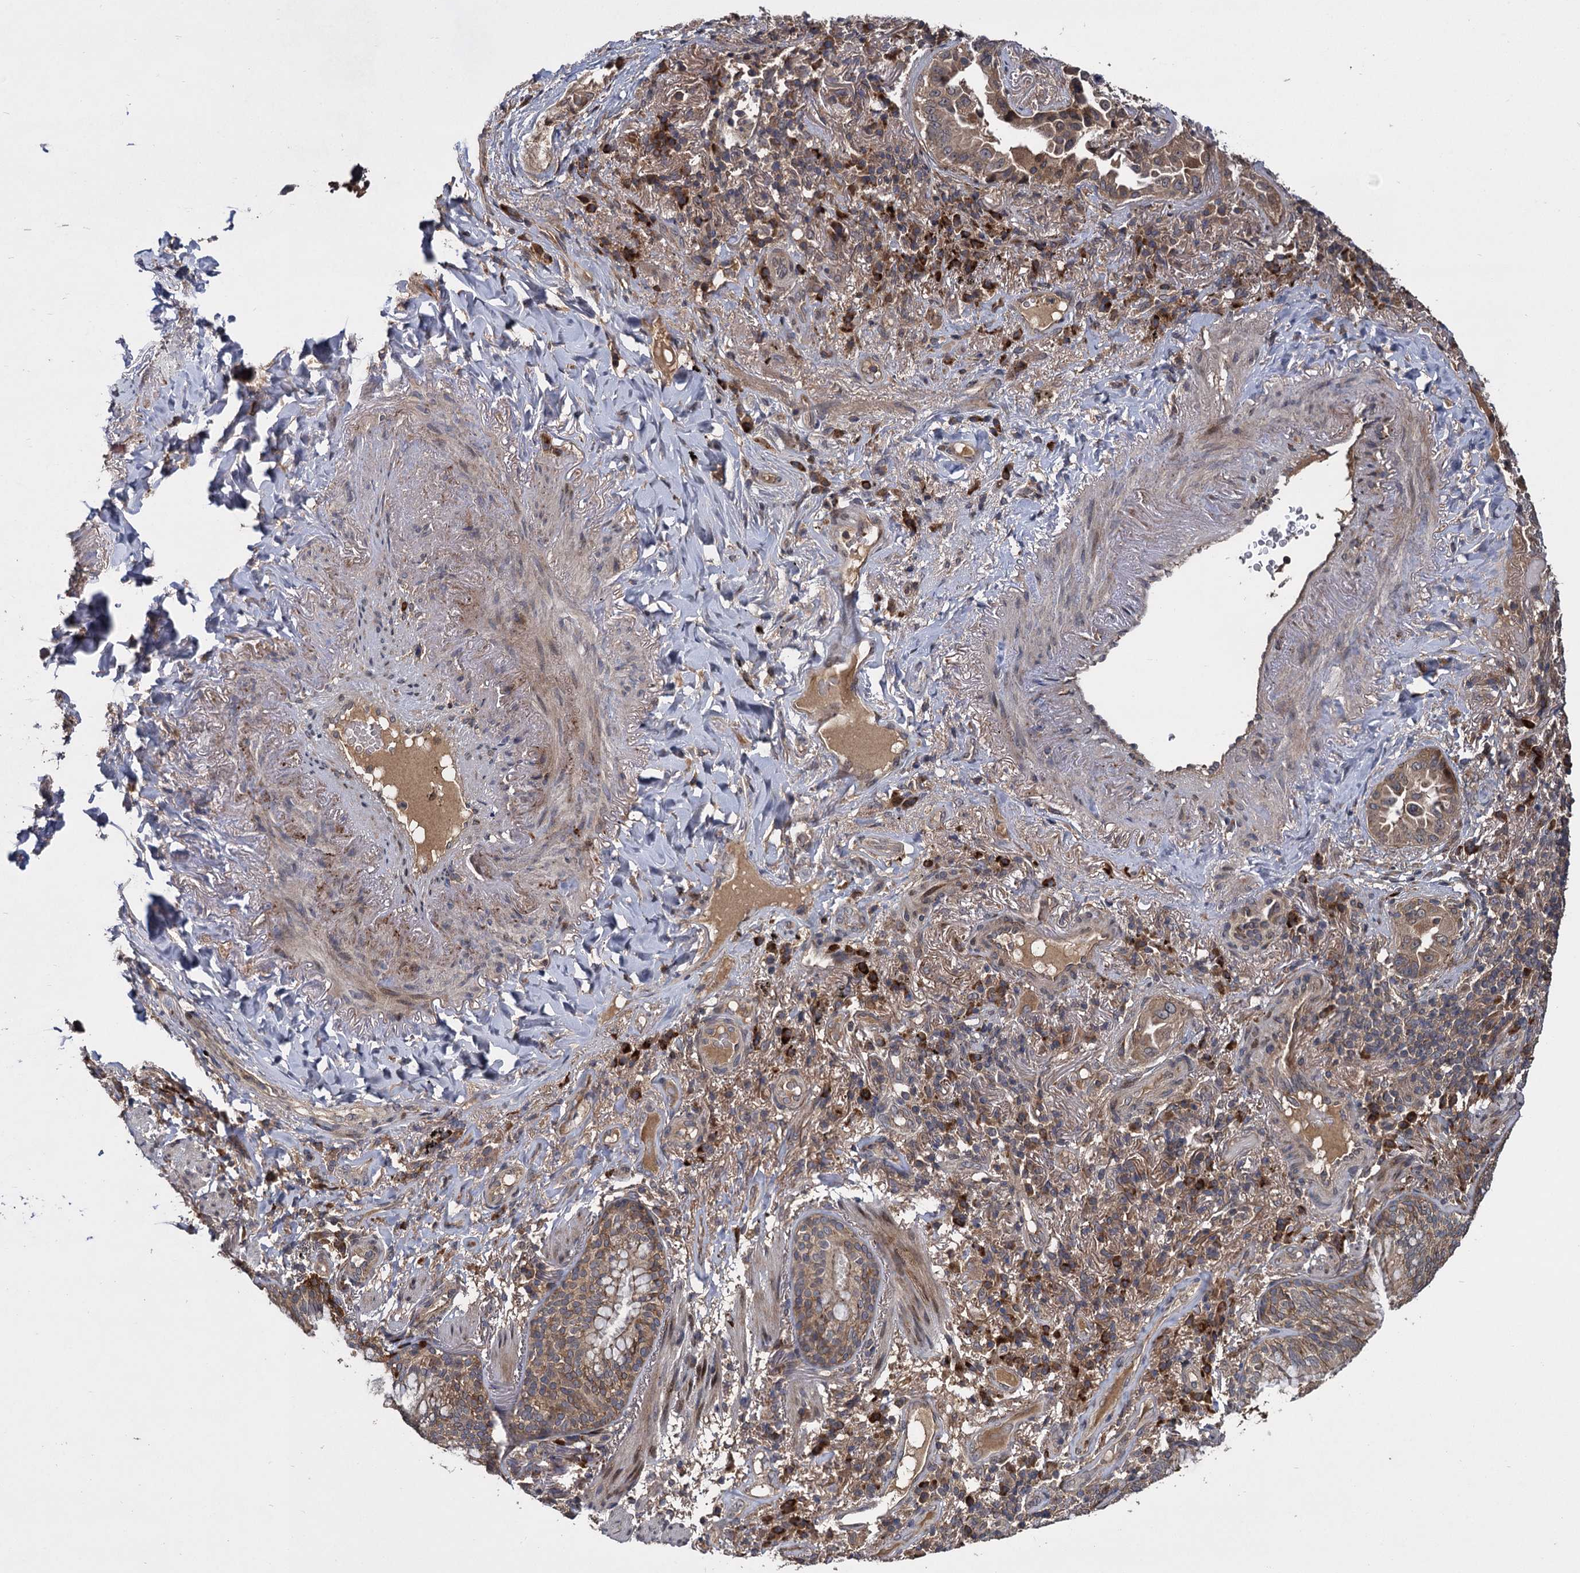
{"staining": {"intensity": "moderate", "quantity": ">75%", "location": "cytoplasmic/membranous"}, "tissue": "lung cancer", "cell_type": "Tumor cells", "image_type": "cancer", "snomed": [{"axis": "morphology", "description": "Adenocarcinoma, NOS"}, {"axis": "topography", "description": "Lung"}], "caption": "An immunohistochemistry histopathology image of tumor tissue is shown. Protein staining in brown highlights moderate cytoplasmic/membranous positivity in lung adenocarcinoma within tumor cells. (DAB (3,3'-diaminobenzidine) = brown stain, brightfield microscopy at high magnification).", "gene": "INPPL1", "patient": {"sex": "female", "age": 69}}